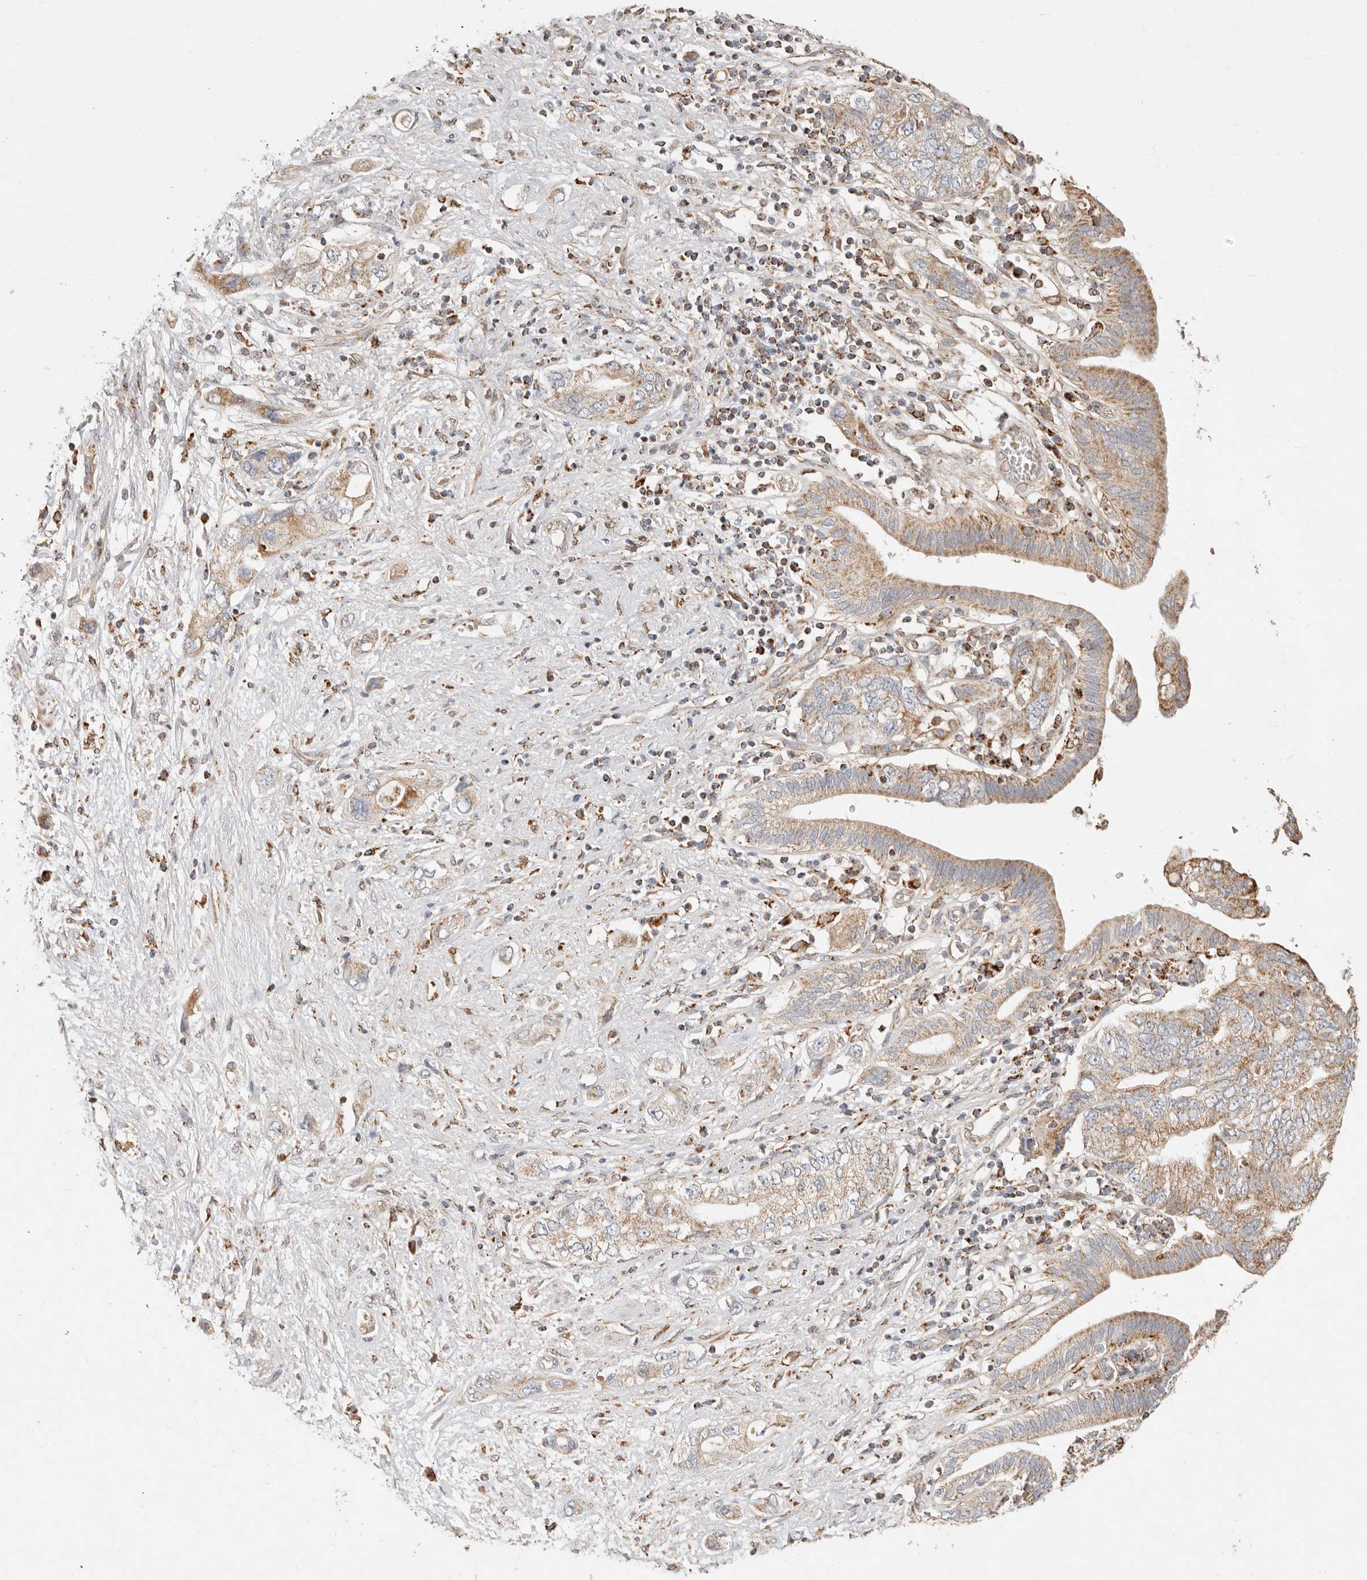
{"staining": {"intensity": "moderate", "quantity": ">75%", "location": "cytoplasmic/membranous"}, "tissue": "pancreatic cancer", "cell_type": "Tumor cells", "image_type": "cancer", "snomed": [{"axis": "morphology", "description": "Adenocarcinoma, NOS"}, {"axis": "topography", "description": "Pancreas"}], "caption": "A brown stain labels moderate cytoplasmic/membranous positivity of a protein in pancreatic cancer tumor cells.", "gene": "ARHGEF10L", "patient": {"sex": "female", "age": 73}}